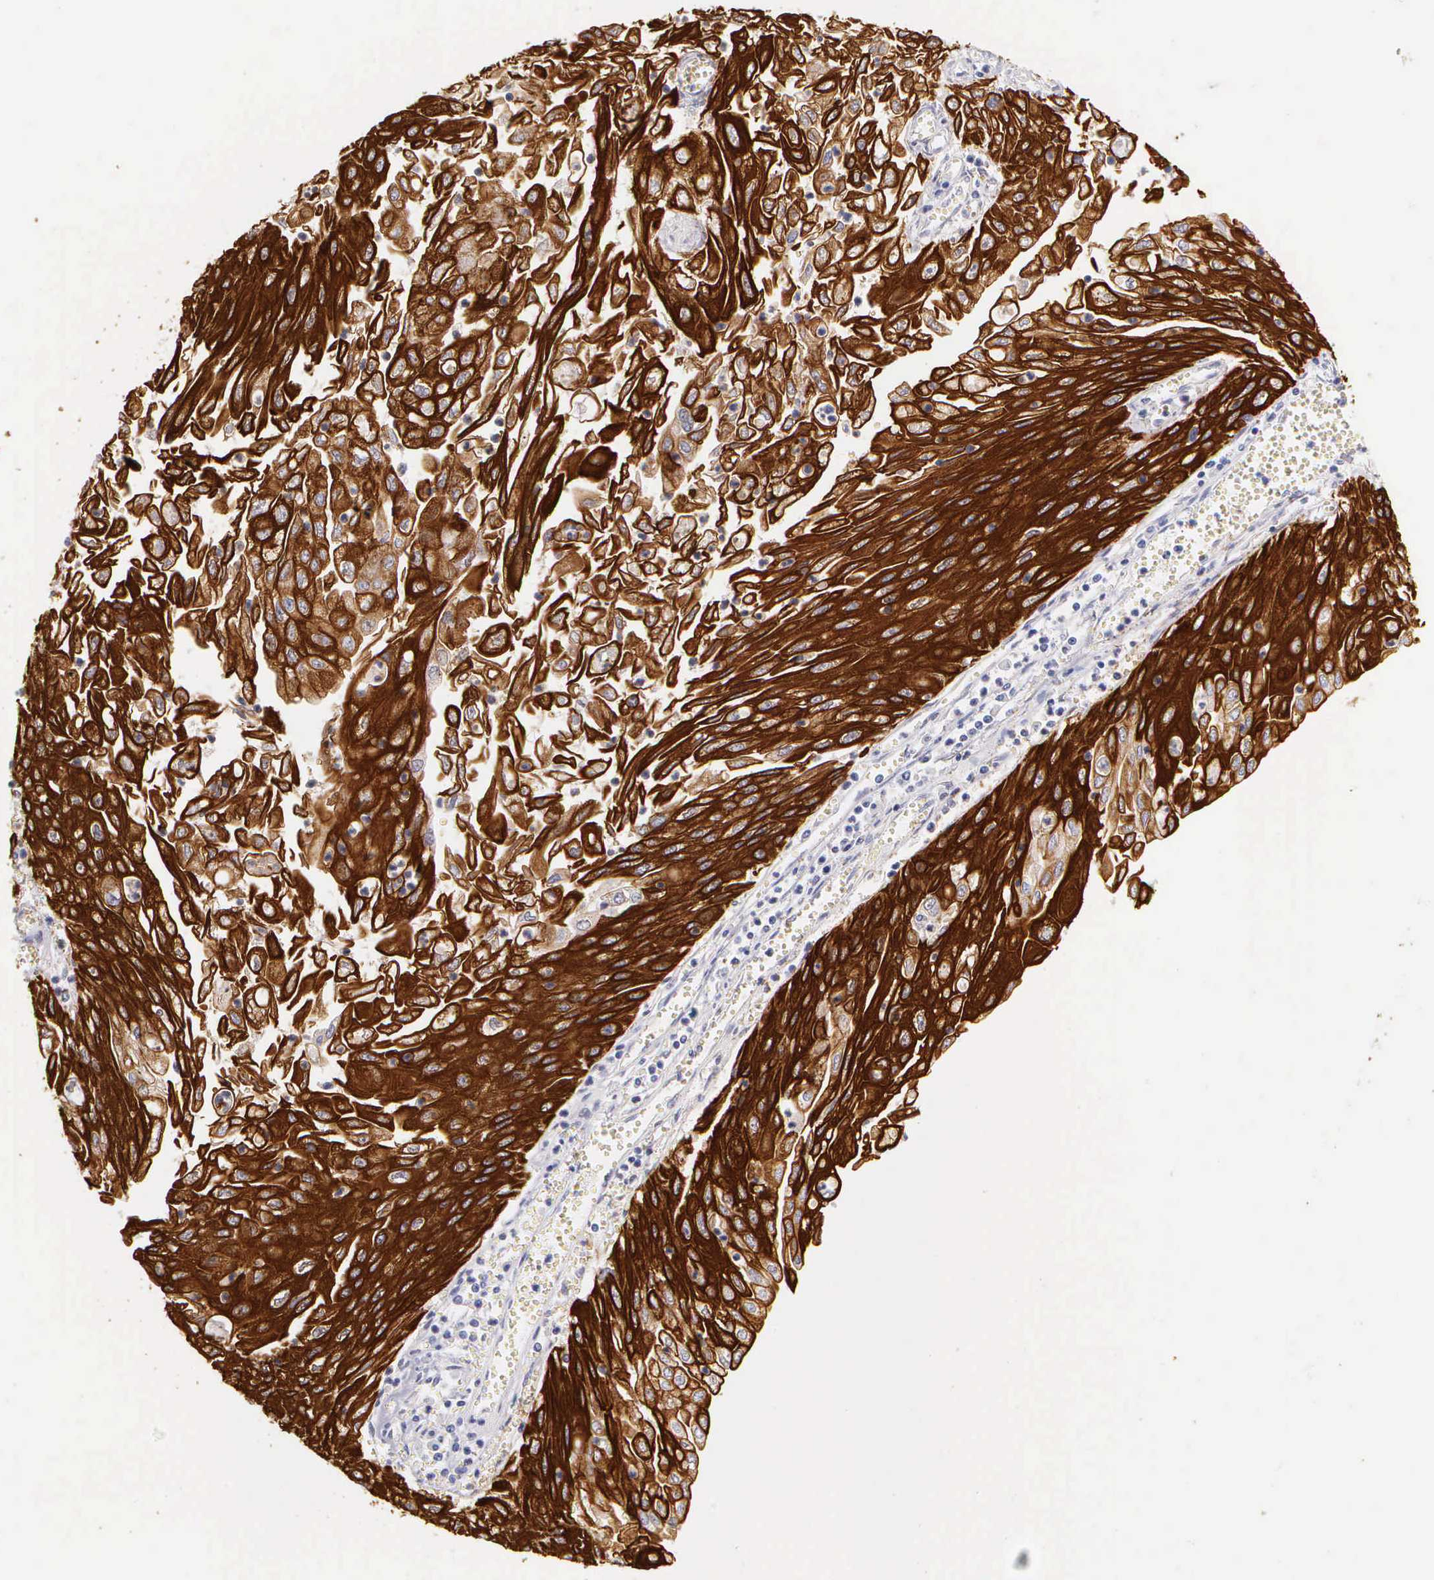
{"staining": {"intensity": "strong", "quantity": ">75%", "location": "cytoplasmic/membranous"}, "tissue": "endometrial cancer", "cell_type": "Tumor cells", "image_type": "cancer", "snomed": [{"axis": "morphology", "description": "Adenocarcinoma, NOS"}, {"axis": "topography", "description": "Endometrium"}], "caption": "Human endometrial adenocarcinoma stained with a protein marker shows strong staining in tumor cells.", "gene": "KRT17", "patient": {"sex": "female", "age": 75}}